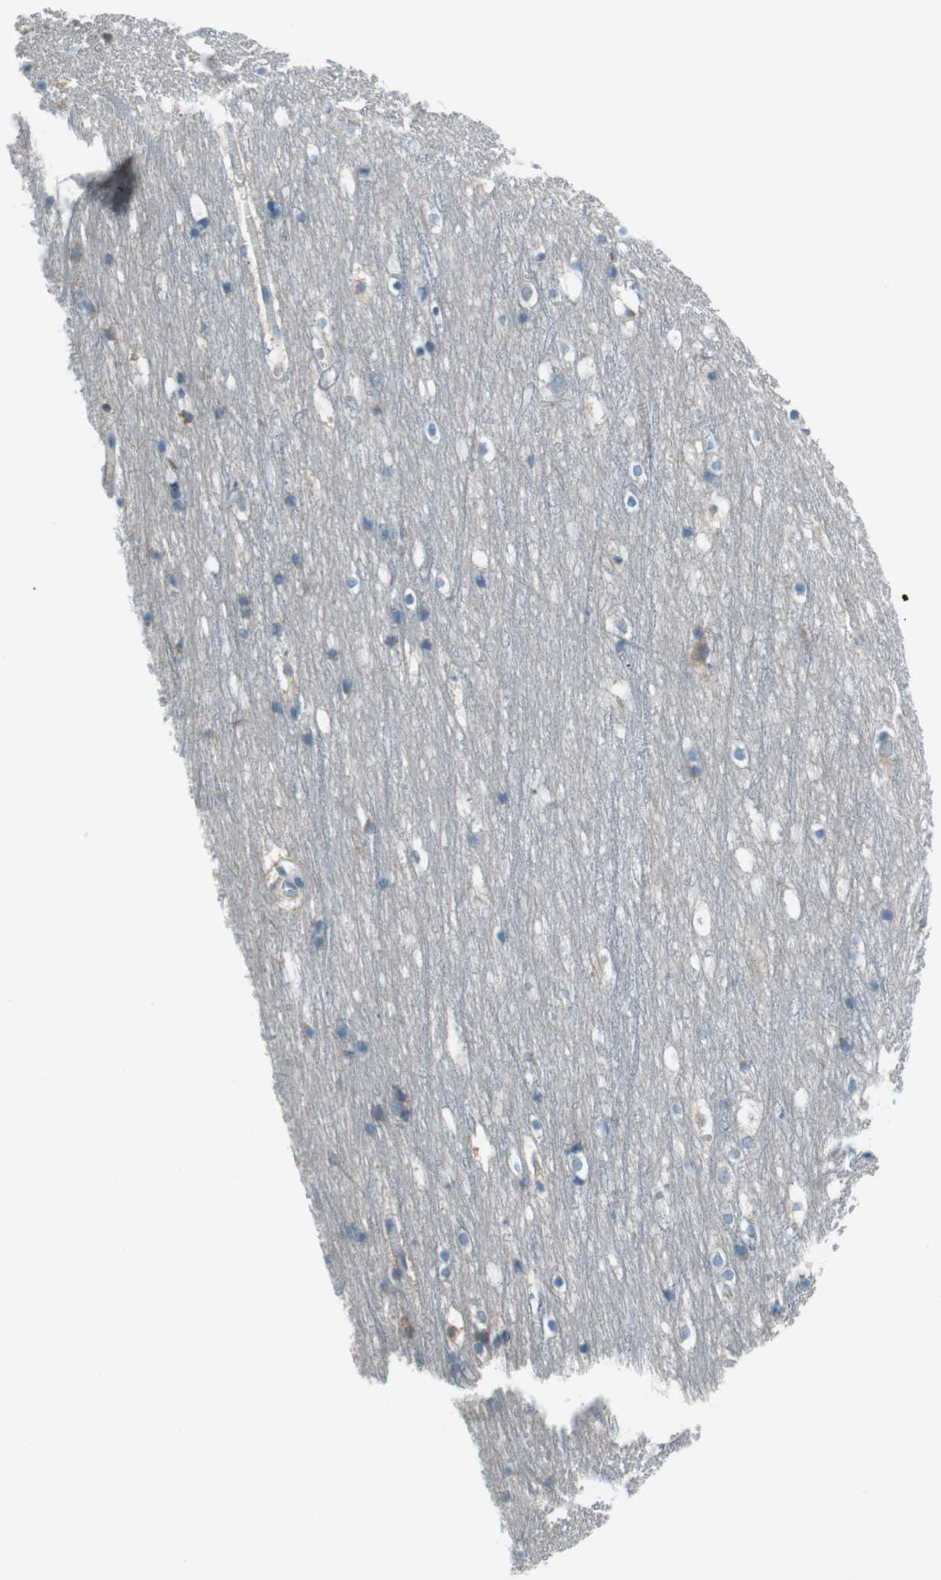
{"staining": {"intensity": "negative", "quantity": "none", "location": "none"}, "tissue": "cerebral cortex", "cell_type": "Endothelial cells", "image_type": "normal", "snomed": [{"axis": "morphology", "description": "Normal tissue, NOS"}, {"axis": "topography", "description": "Cerebral cortex"}], "caption": "There is no significant staining in endothelial cells of cerebral cortex. (DAB immunohistochemistry (IHC) with hematoxylin counter stain).", "gene": "TMEM41B", "patient": {"sex": "male", "age": 45}}